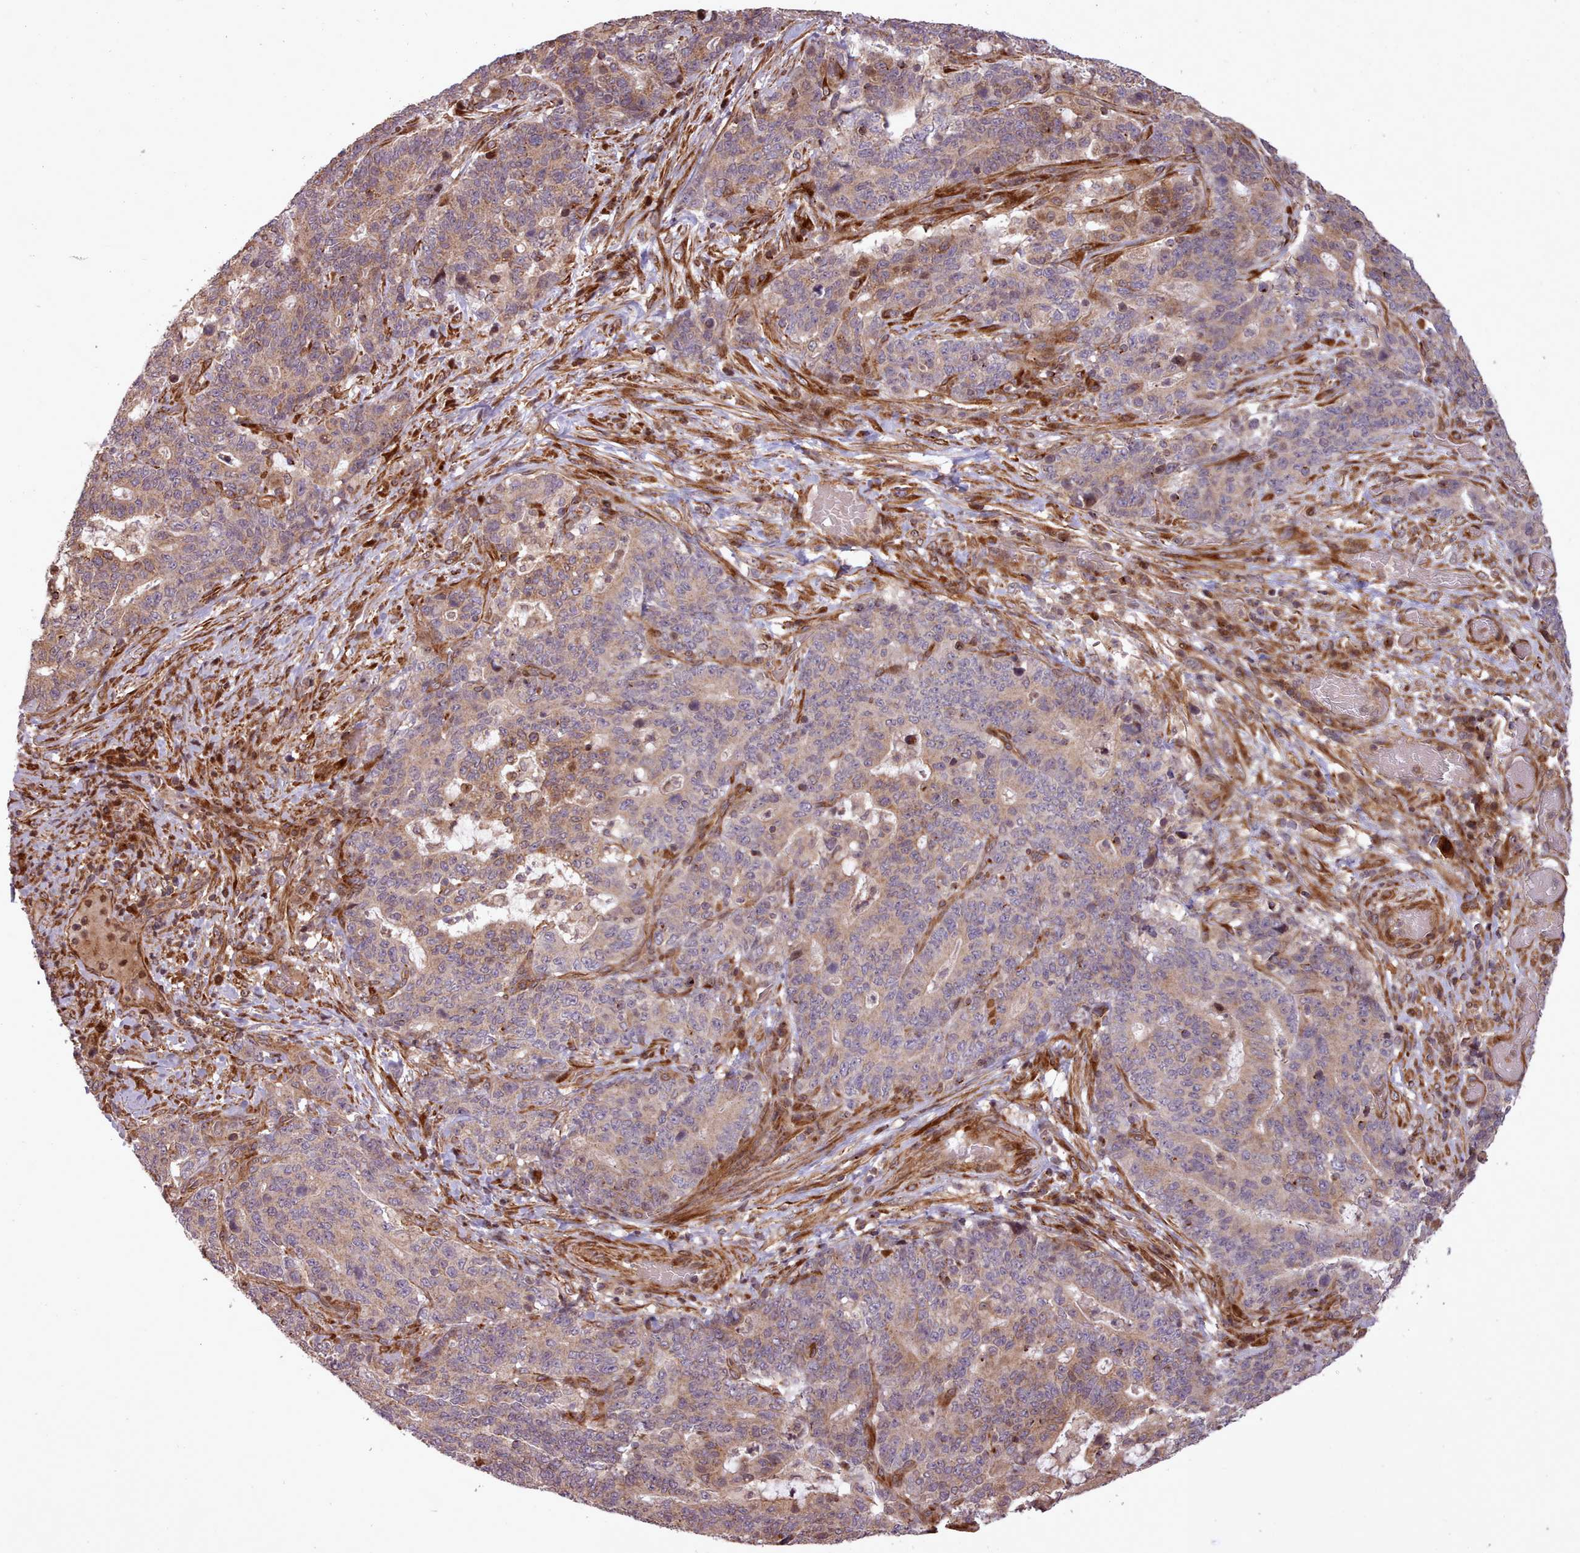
{"staining": {"intensity": "moderate", "quantity": "25%-75%", "location": "cytoplasmic/membranous"}, "tissue": "stomach cancer", "cell_type": "Tumor cells", "image_type": "cancer", "snomed": [{"axis": "morphology", "description": "Normal tissue, NOS"}, {"axis": "morphology", "description": "Adenocarcinoma, NOS"}, {"axis": "topography", "description": "Stomach"}], "caption": "This histopathology image shows immunohistochemistry (IHC) staining of human stomach adenocarcinoma, with medium moderate cytoplasmic/membranous positivity in approximately 25%-75% of tumor cells.", "gene": "NLRP7", "patient": {"sex": "female", "age": 64}}